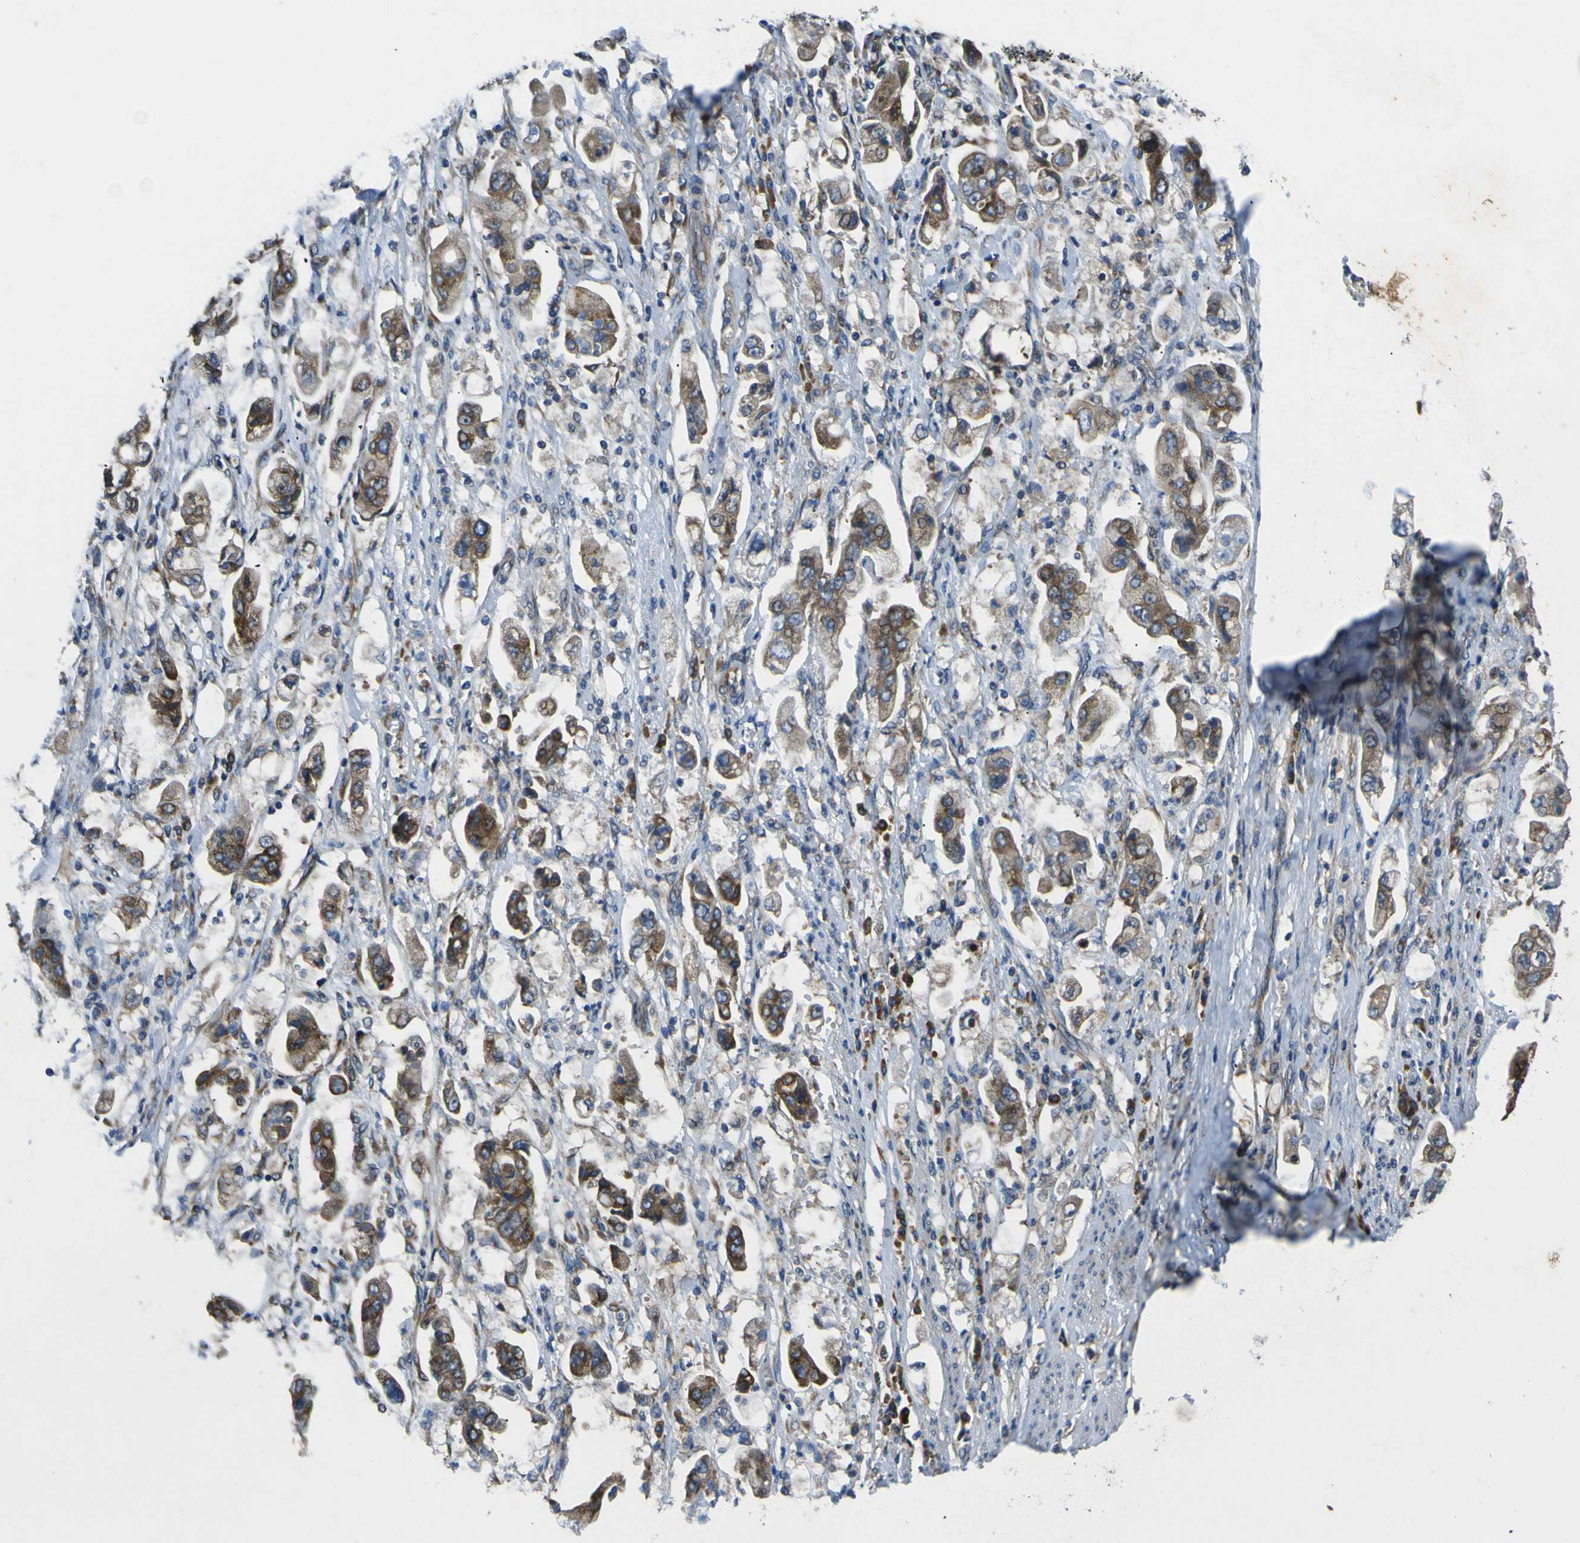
{"staining": {"intensity": "strong", "quantity": ">75%", "location": "cytoplasmic/membranous"}, "tissue": "stomach cancer", "cell_type": "Tumor cells", "image_type": "cancer", "snomed": [{"axis": "morphology", "description": "Adenocarcinoma, NOS"}, {"axis": "topography", "description": "Stomach"}], "caption": "Brown immunohistochemical staining in stomach cancer shows strong cytoplasmic/membranous positivity in about >75% of tumor cells.", "gene": "RPSA", "patient": {"sex": "male", "age": 62}}